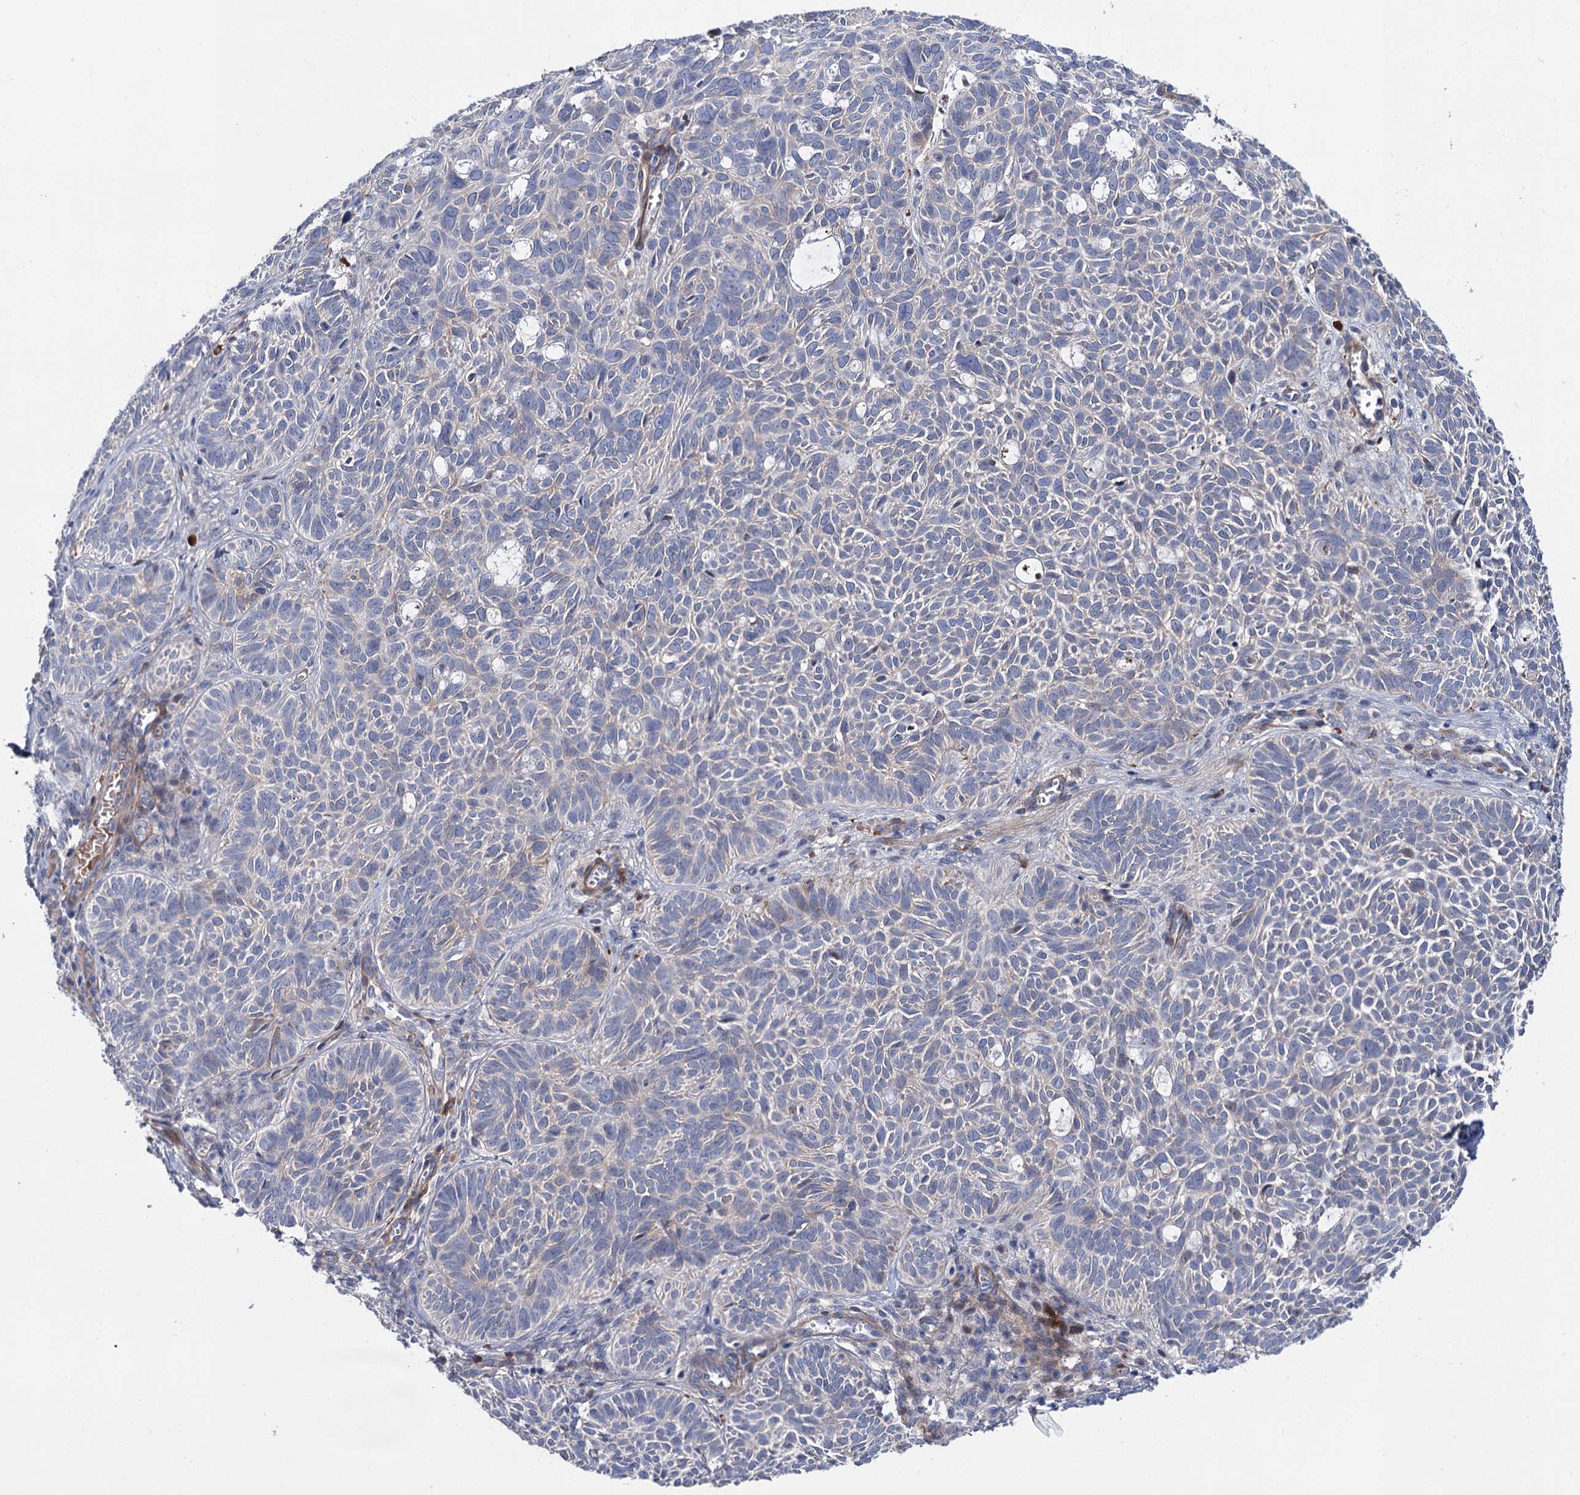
{"staining": {"intensity": "negative", "quantity": "none", "location": "none"}, "tissue": "skin cancer", "cell_type": "Tumor cells", "image_type": "cancer", "snomed": [{"axis": "morphology", "description": "Basal cell carcinoma"}, {"axis": "topography", "description": "Skin"}], "caption": "Protein analysis of skin cancer displays no significant positivity in tumor cells.", "gene": "PPP1R32", "patient": {"sex": "male", "age": 69}}